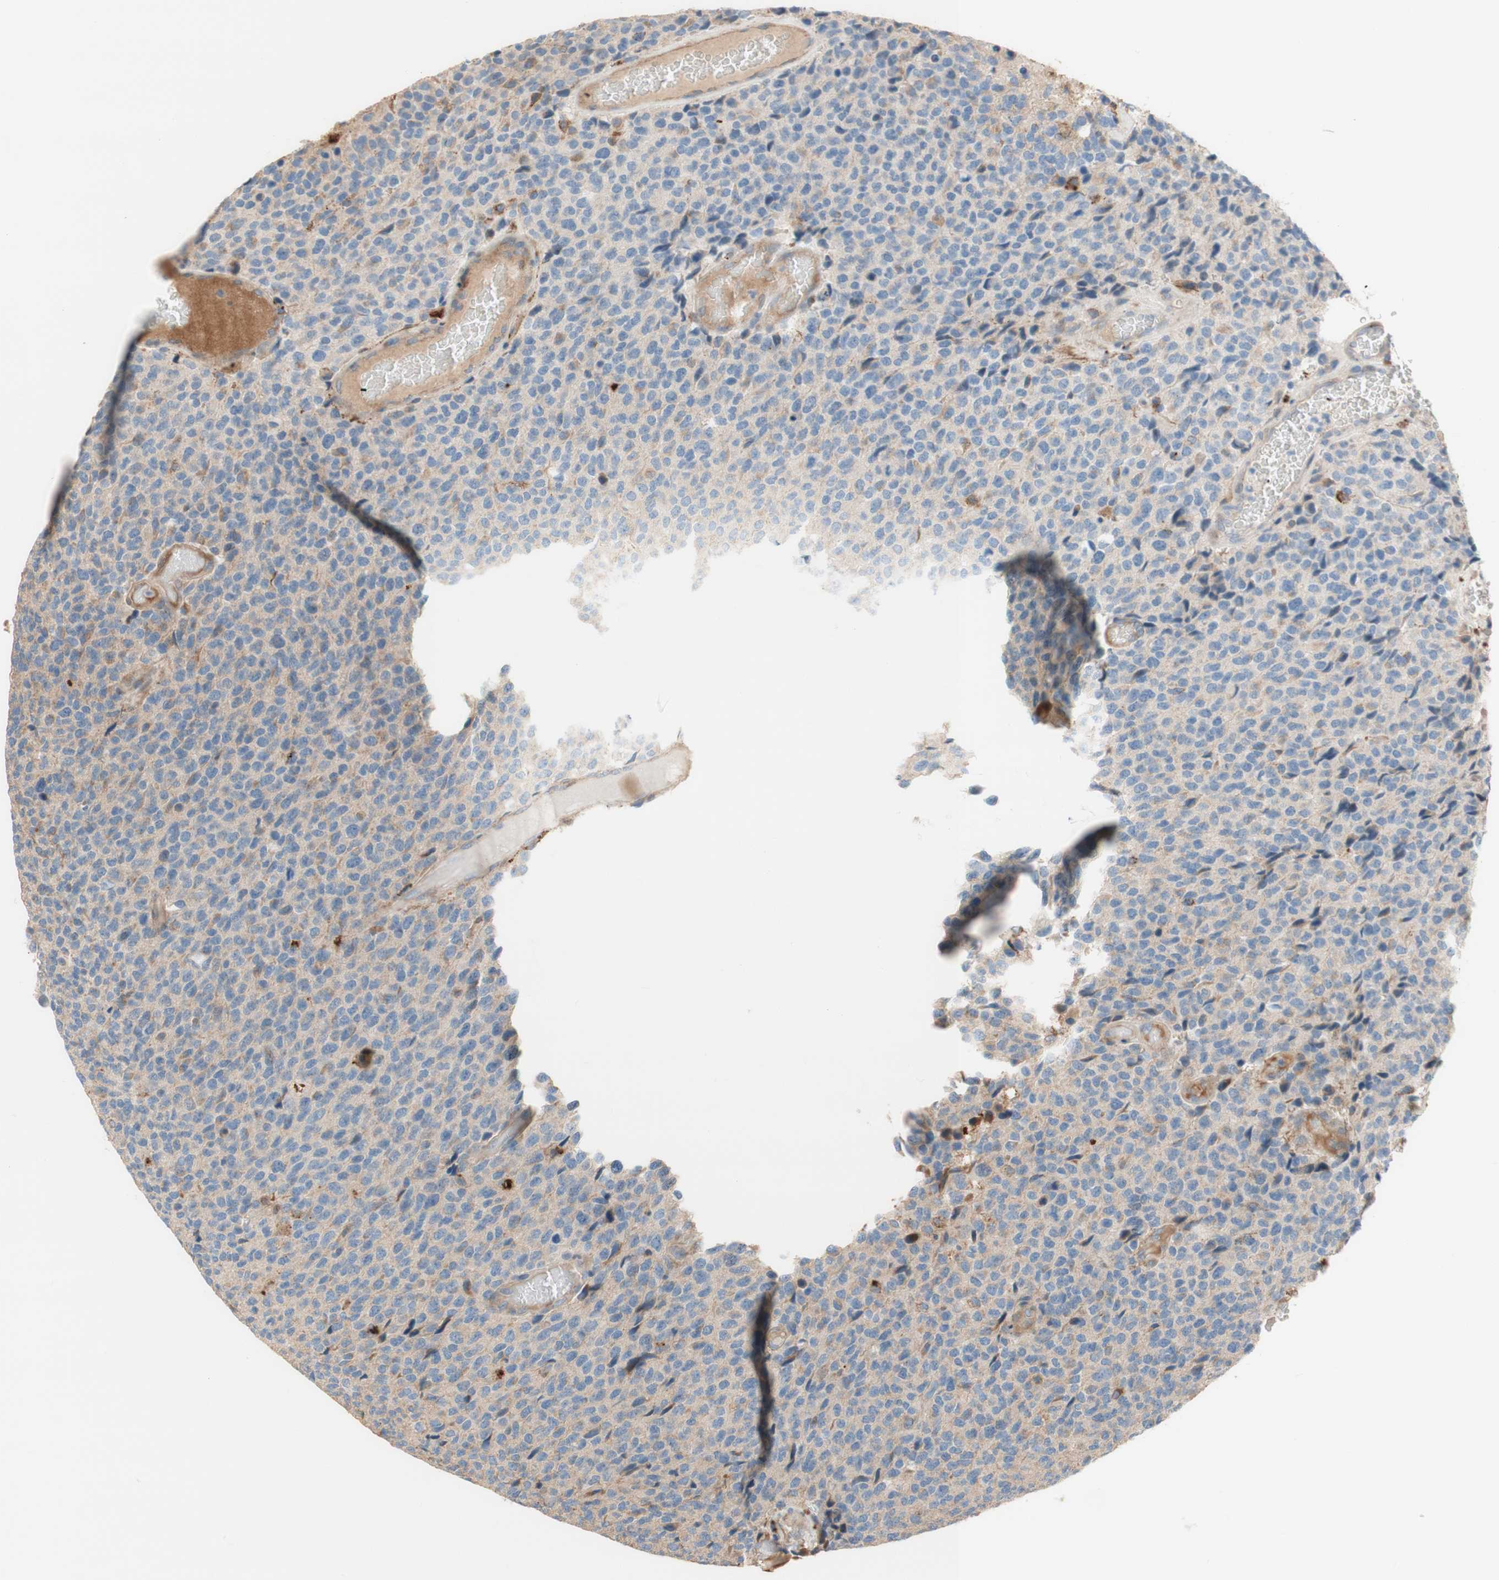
{"staining": {"intensity": "negative", "quantity": "none", "location": "none"}, "tissue": "glioma", "cell_type": "Tumor cells", "image_type": "cancer", "snomed": [{"axis": "morphology", "description": "Glioma, malignant, High grade"}, {"axis": "topography", "description": "pancreas cauda"}], "caption": "This is a photomicrograph of immunohistochemistry (IHC) staining of high-grade glioma (malignant), which shows no expression in tumor cells. (DAB immunohistochemistry (IHC), high magnification).", "gene": "PTPN21", "patient": {"sex": "male", "age": 60}}